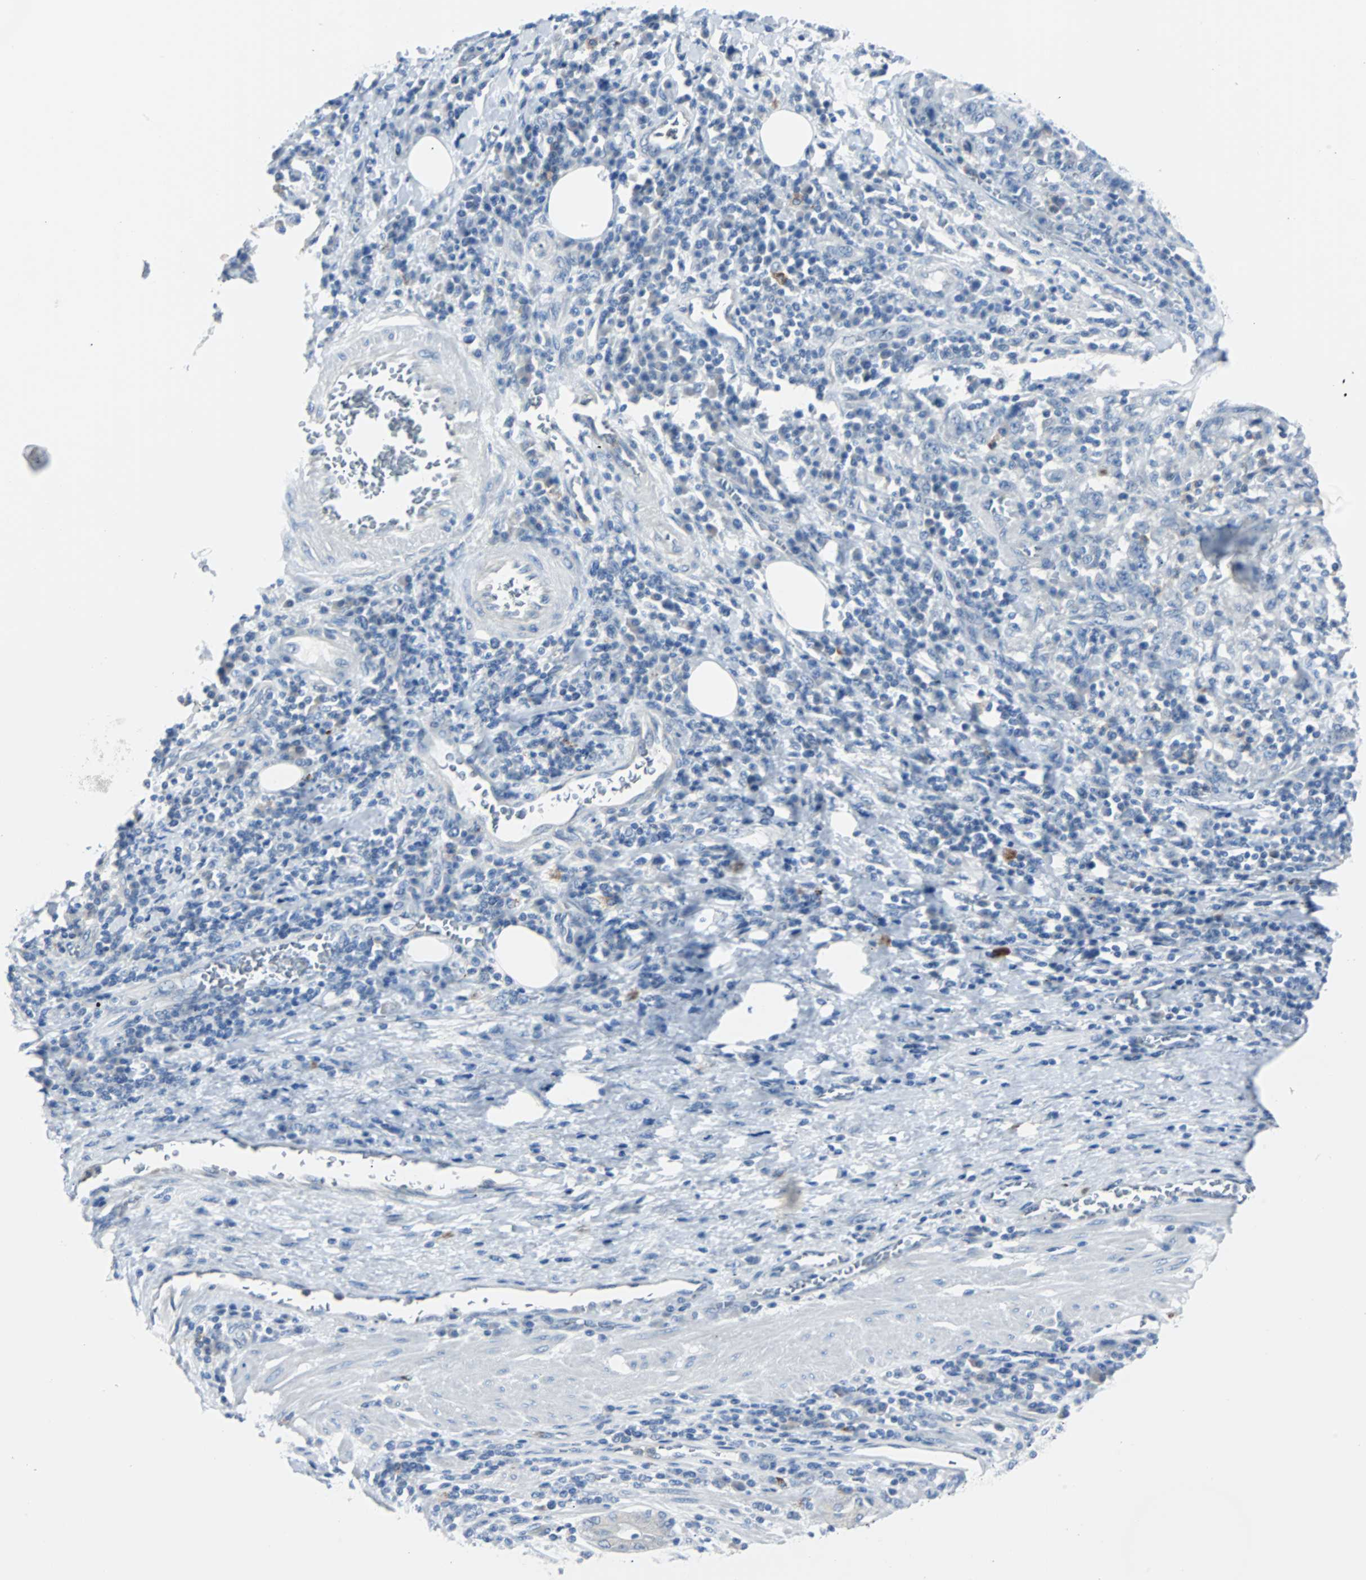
{"staining": {"intensity": "negative", "quantity": "none", "location": "none"}, "tissue": "stomach cancer", "cell_type": "Tumor cells", "image_type": "cancer", "snomed": [{"axis": "morphology", "description": "Normal tissue, NOS"}, {"axis": "morphology", "description": "Adenocarcinoma, NOS"}, {"axis": "topography", "description": "Stomach, upper"}, {"axis": "topography", "description": "Stomach"}], "caption": "IHC photomicrograph of neoplastic tissue: stomach adenocarcinoma stained with DAB (3,3'-diaminobenzidine) reveals no significant protein expression in tumor cells.", "gene": "RASA1", "patient": {"sex": "male", "age": 59}}